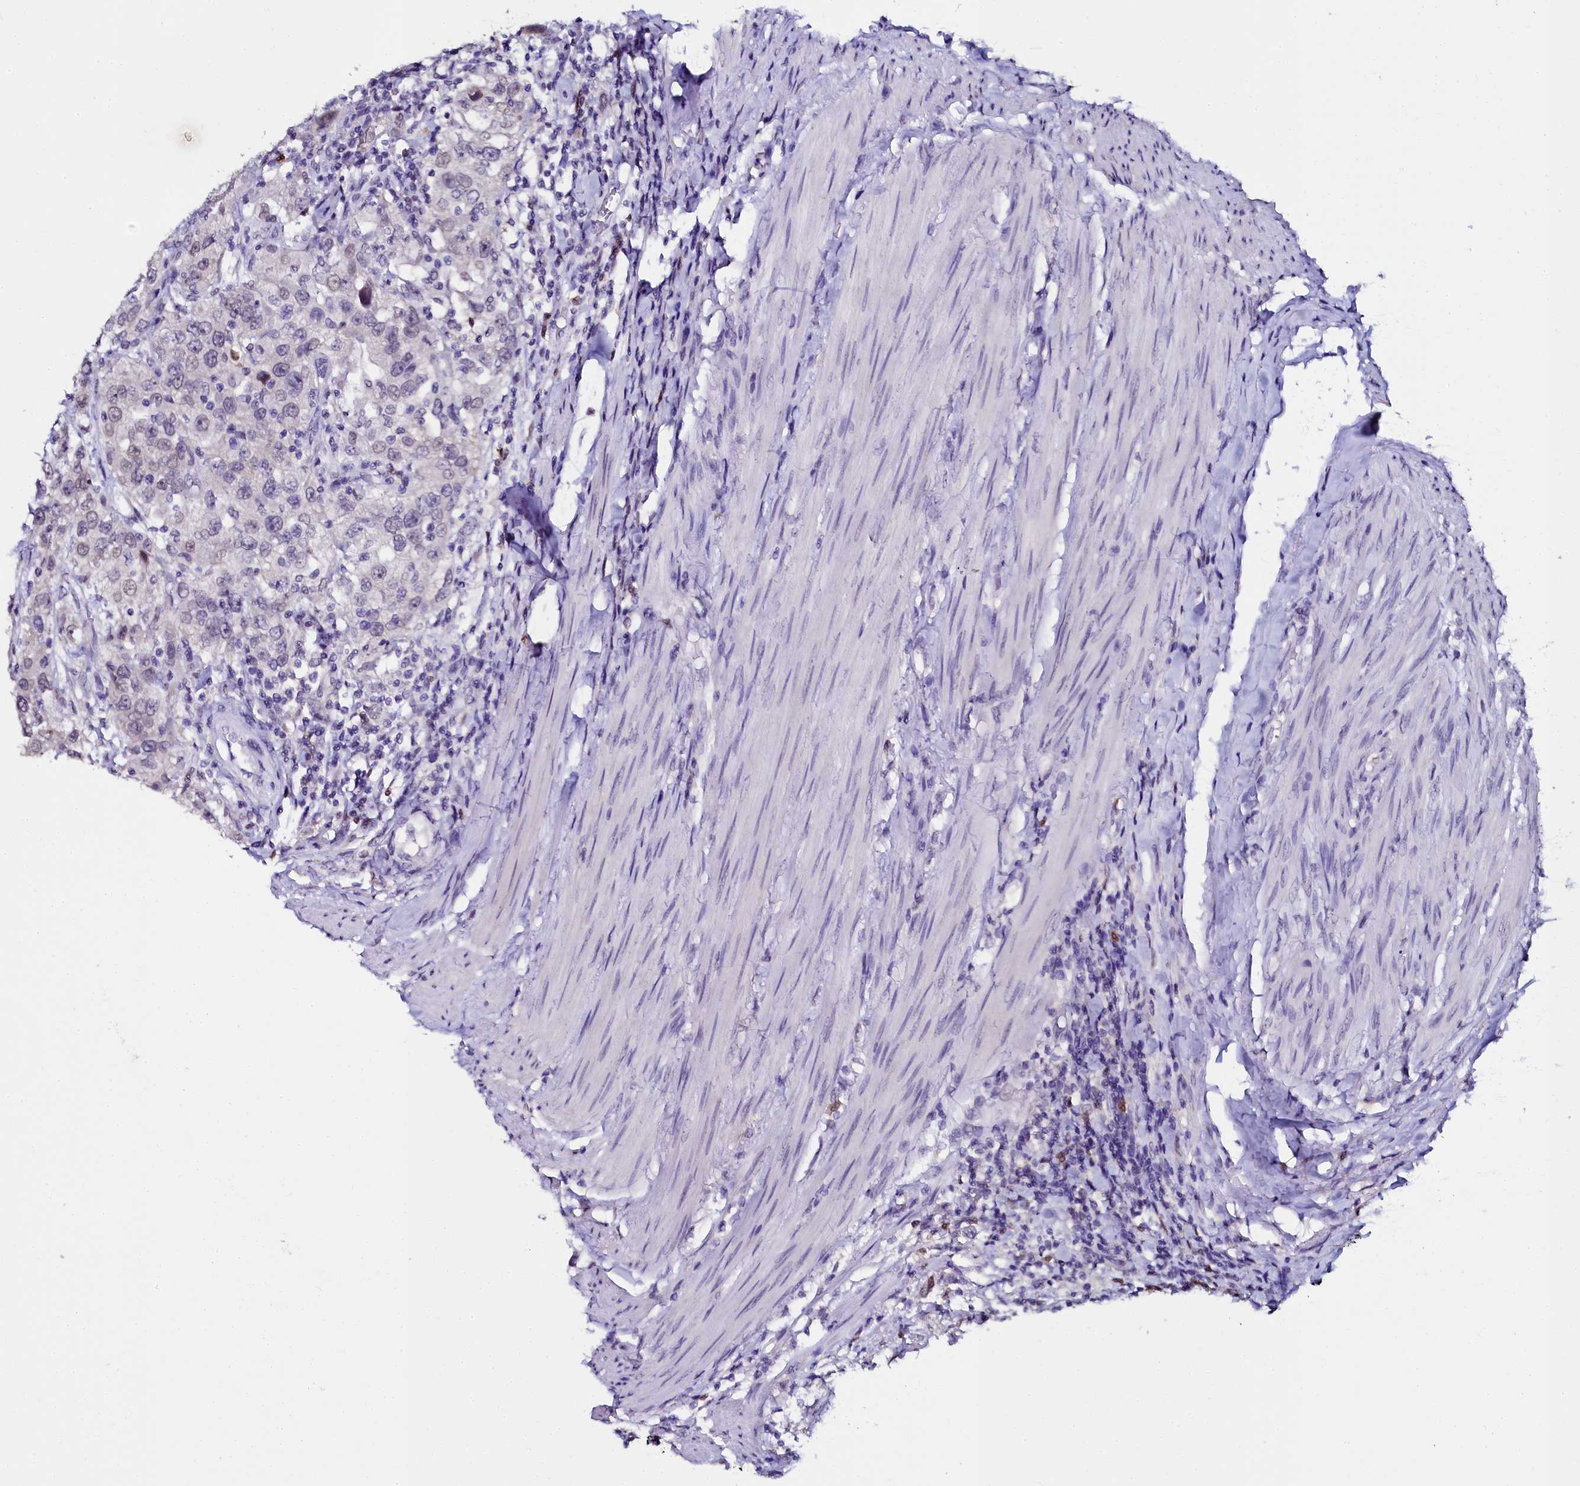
{"staining": {"intensity": "negative", "quantity": "none", "location": "none"}, "tissue": "urothelial cancer", "cell_type": "Tumor cells", "image_type": "cancer", "snomed": [{"axis": "morphology", "description": "Urothelial carcinoma, High grade"}, {"axis": "topography", "description": "Urinary bladder"}], "caption": "DAB immunohistochemical staining of high-grade urothelial carcinoma reveals no significant expression in tumor cells.", "gene": "SORD", "patient": {"sex": "female", "age": 80}}